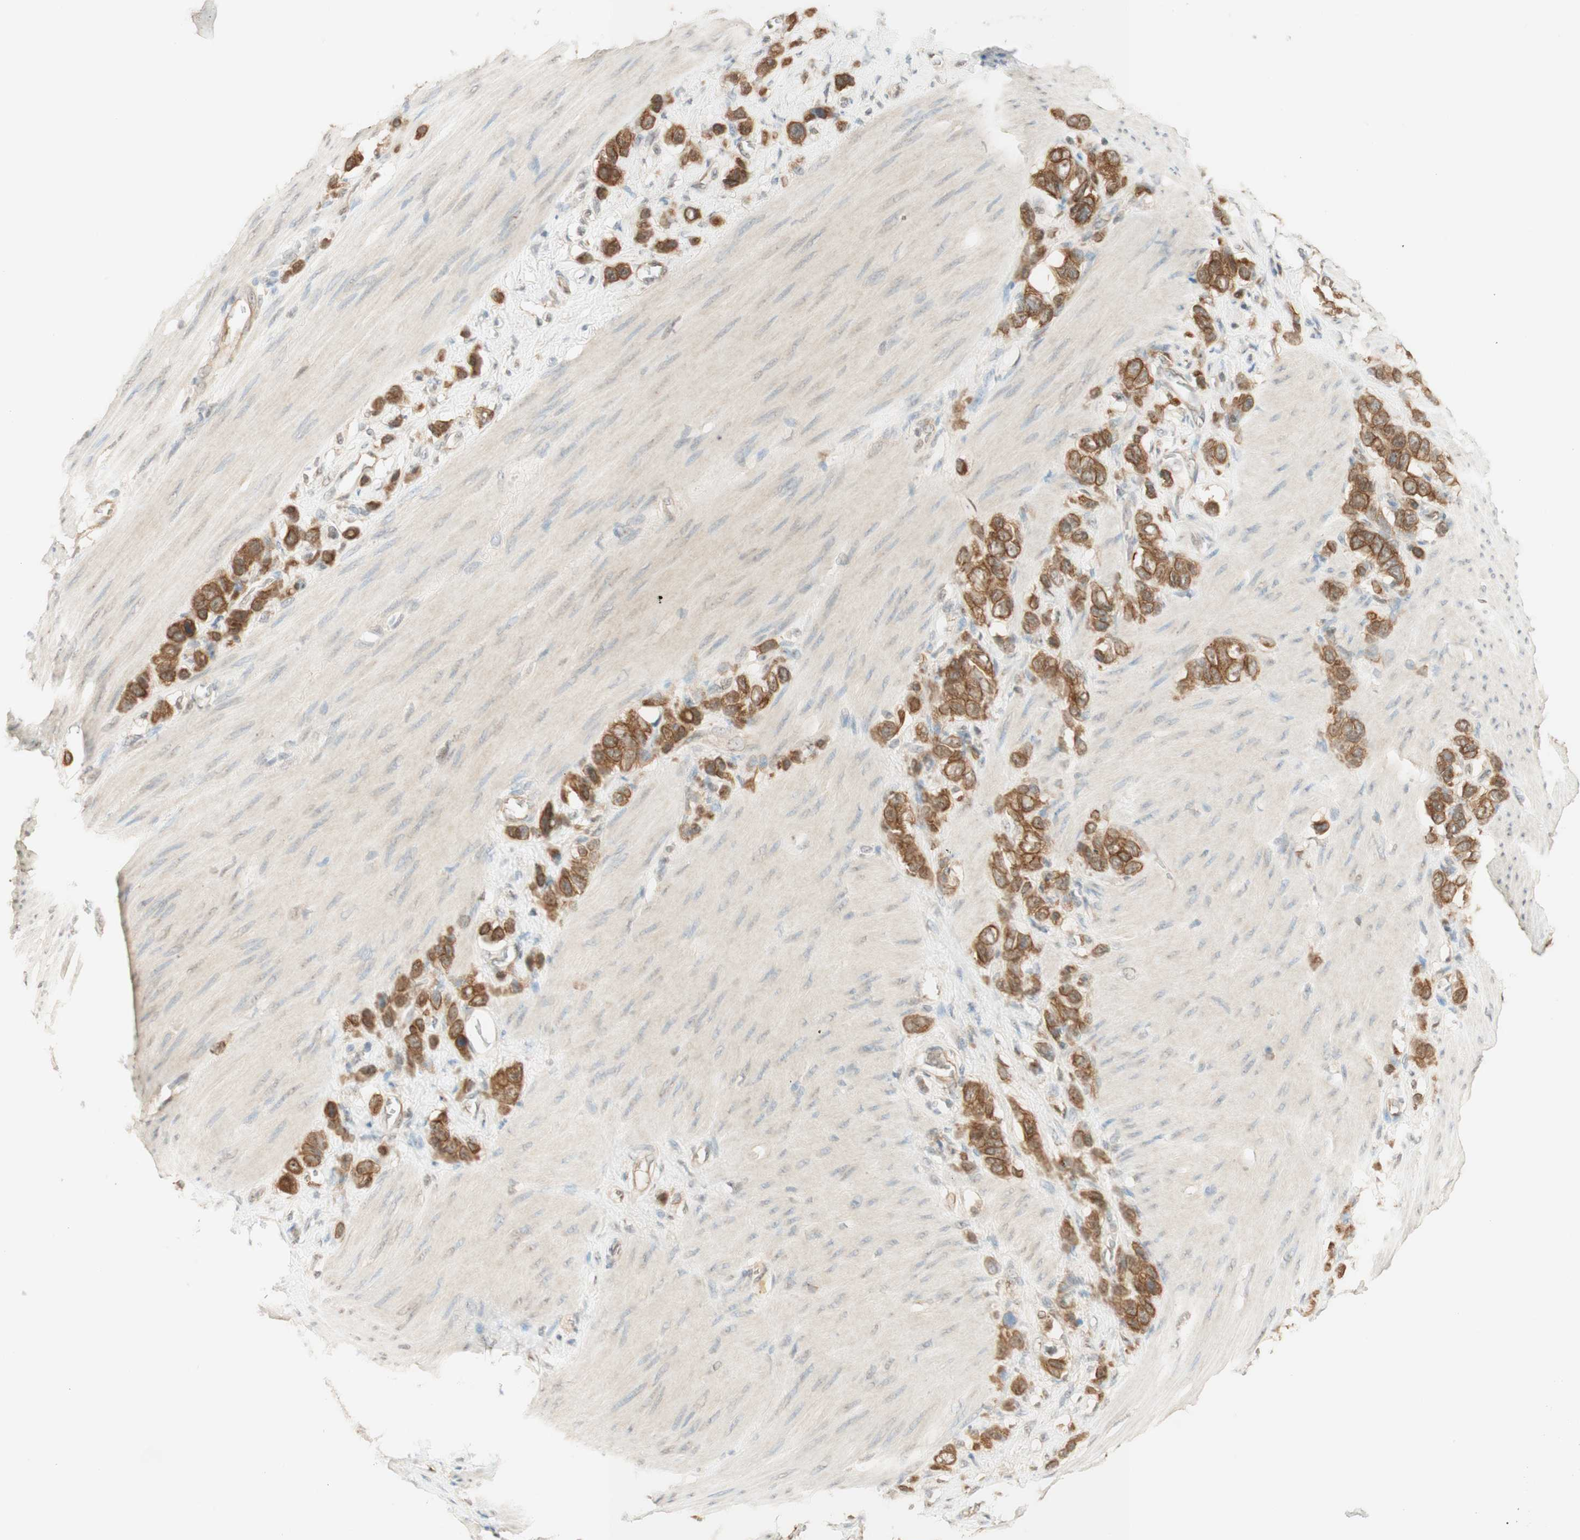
{"staining": {"intensity": "moderate", "quantity": ">75%", "location": "cytoplasmic/membranous"}, "tissue": "stomach cancer", "cell_type": "Tumor cells", "image_type": "cancer", "snomed": [{"axis": "morphology", "description": "Adenocarcinoma, NOS"}, {"axis": "morphology", "description": "Adenocarcinoma, High grade"}, {"axis": "topography", "description": "Stomach, upper"}, {"axis": "topography", "description": "Stomach, lower"}], "caption": "Approximately >75% of tumor cells in human stomach cancer demonstrate moderate cytoplasmic/membranous protein staining as visualized by brown immunohistochemical staining.", "gene": "SPINT2", "patient": {"sex": "female", "age": 65}}